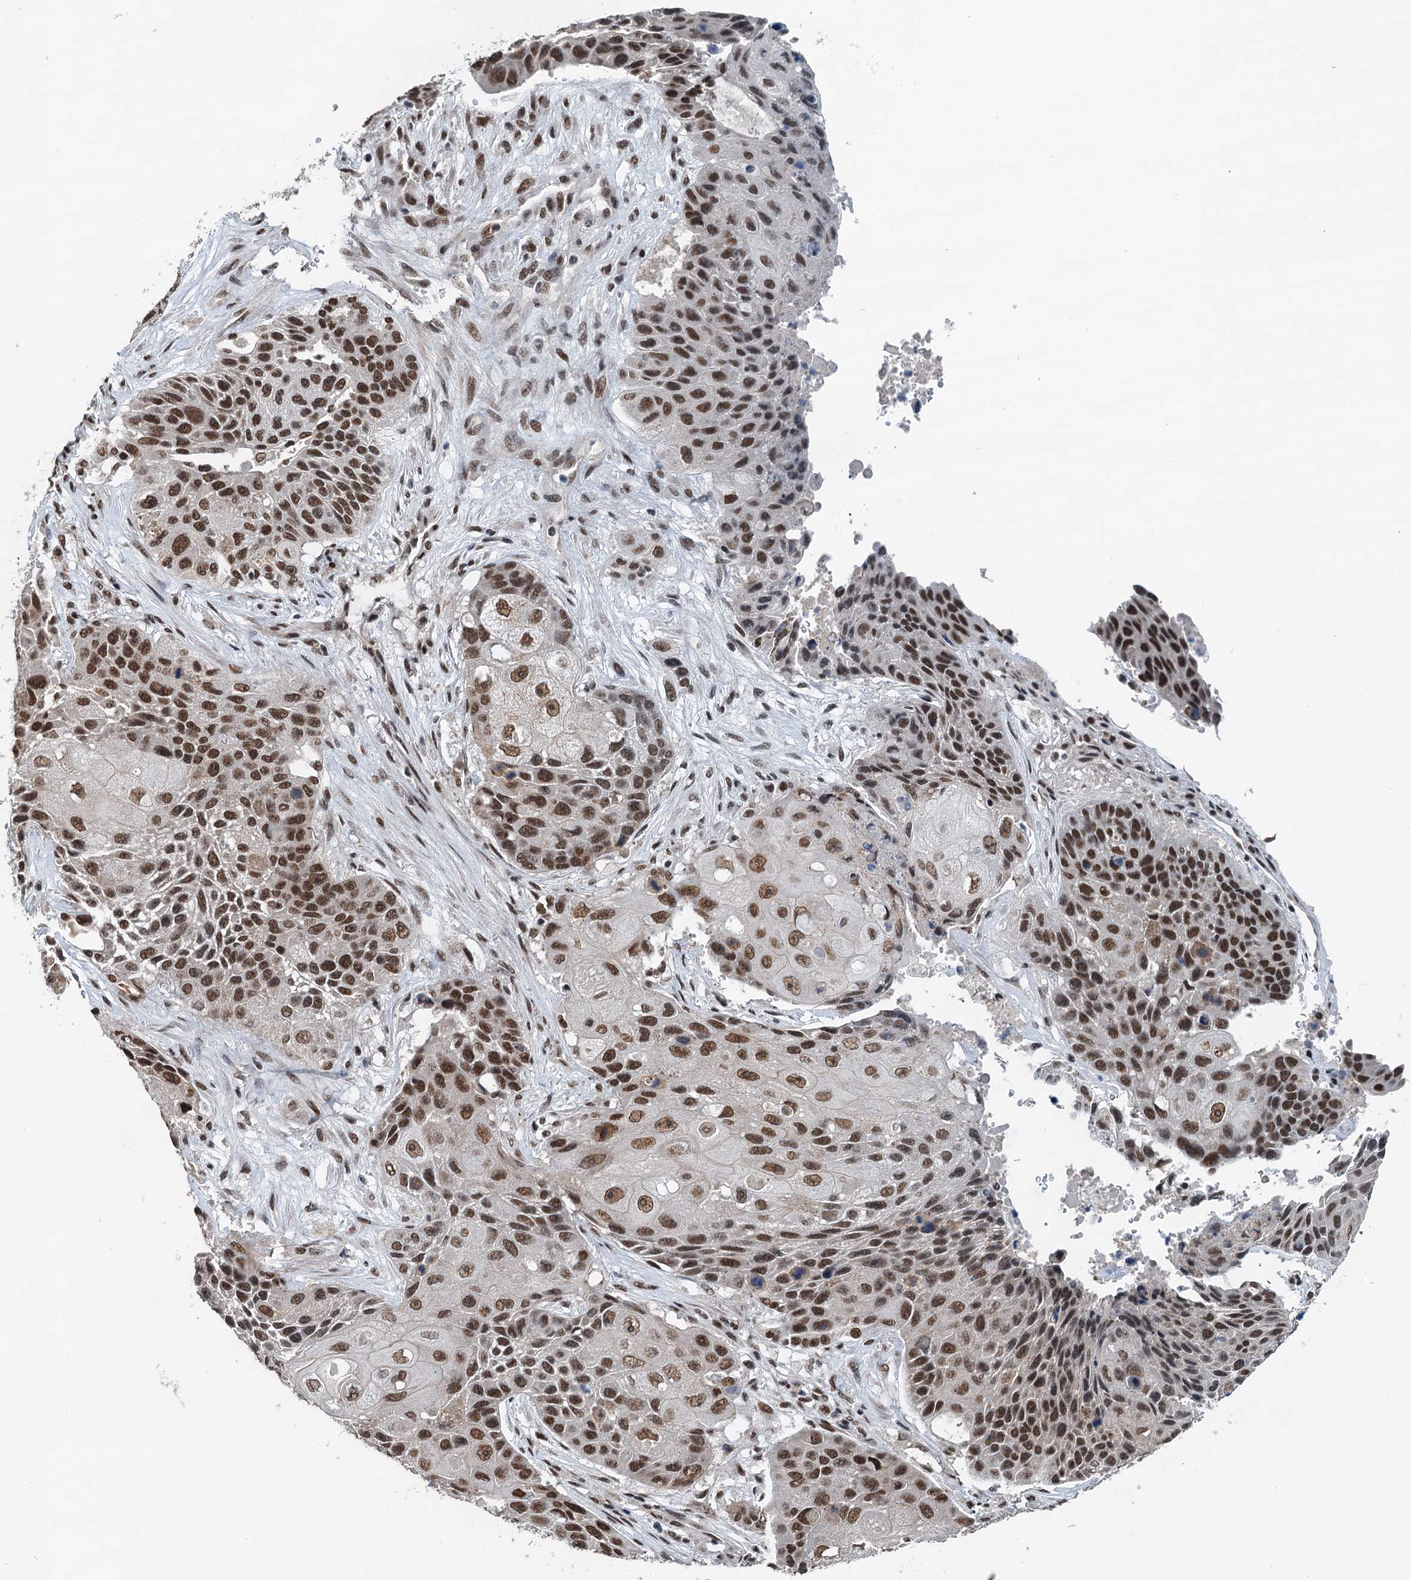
{"staining": {"intensity": "strong", "quantity": ">75%", "location": "nuclear"}, "tissue": "lung cancer", "cell_type": "Tumor cells", "image_type": "cancer", "snomed": [{"axis": "morphology", "description": "Squamous cell carcinoma, NOS"}, {"axis": "topography", "description": "Lung"}], "caption": "The immunohistochemical stain highlights strong nuclear staining in tumor cells of lung cancer (squamous cell carcinoma) tissue.", "gene": "MTA3", "patient": {"sex": "male", "age": 61}}